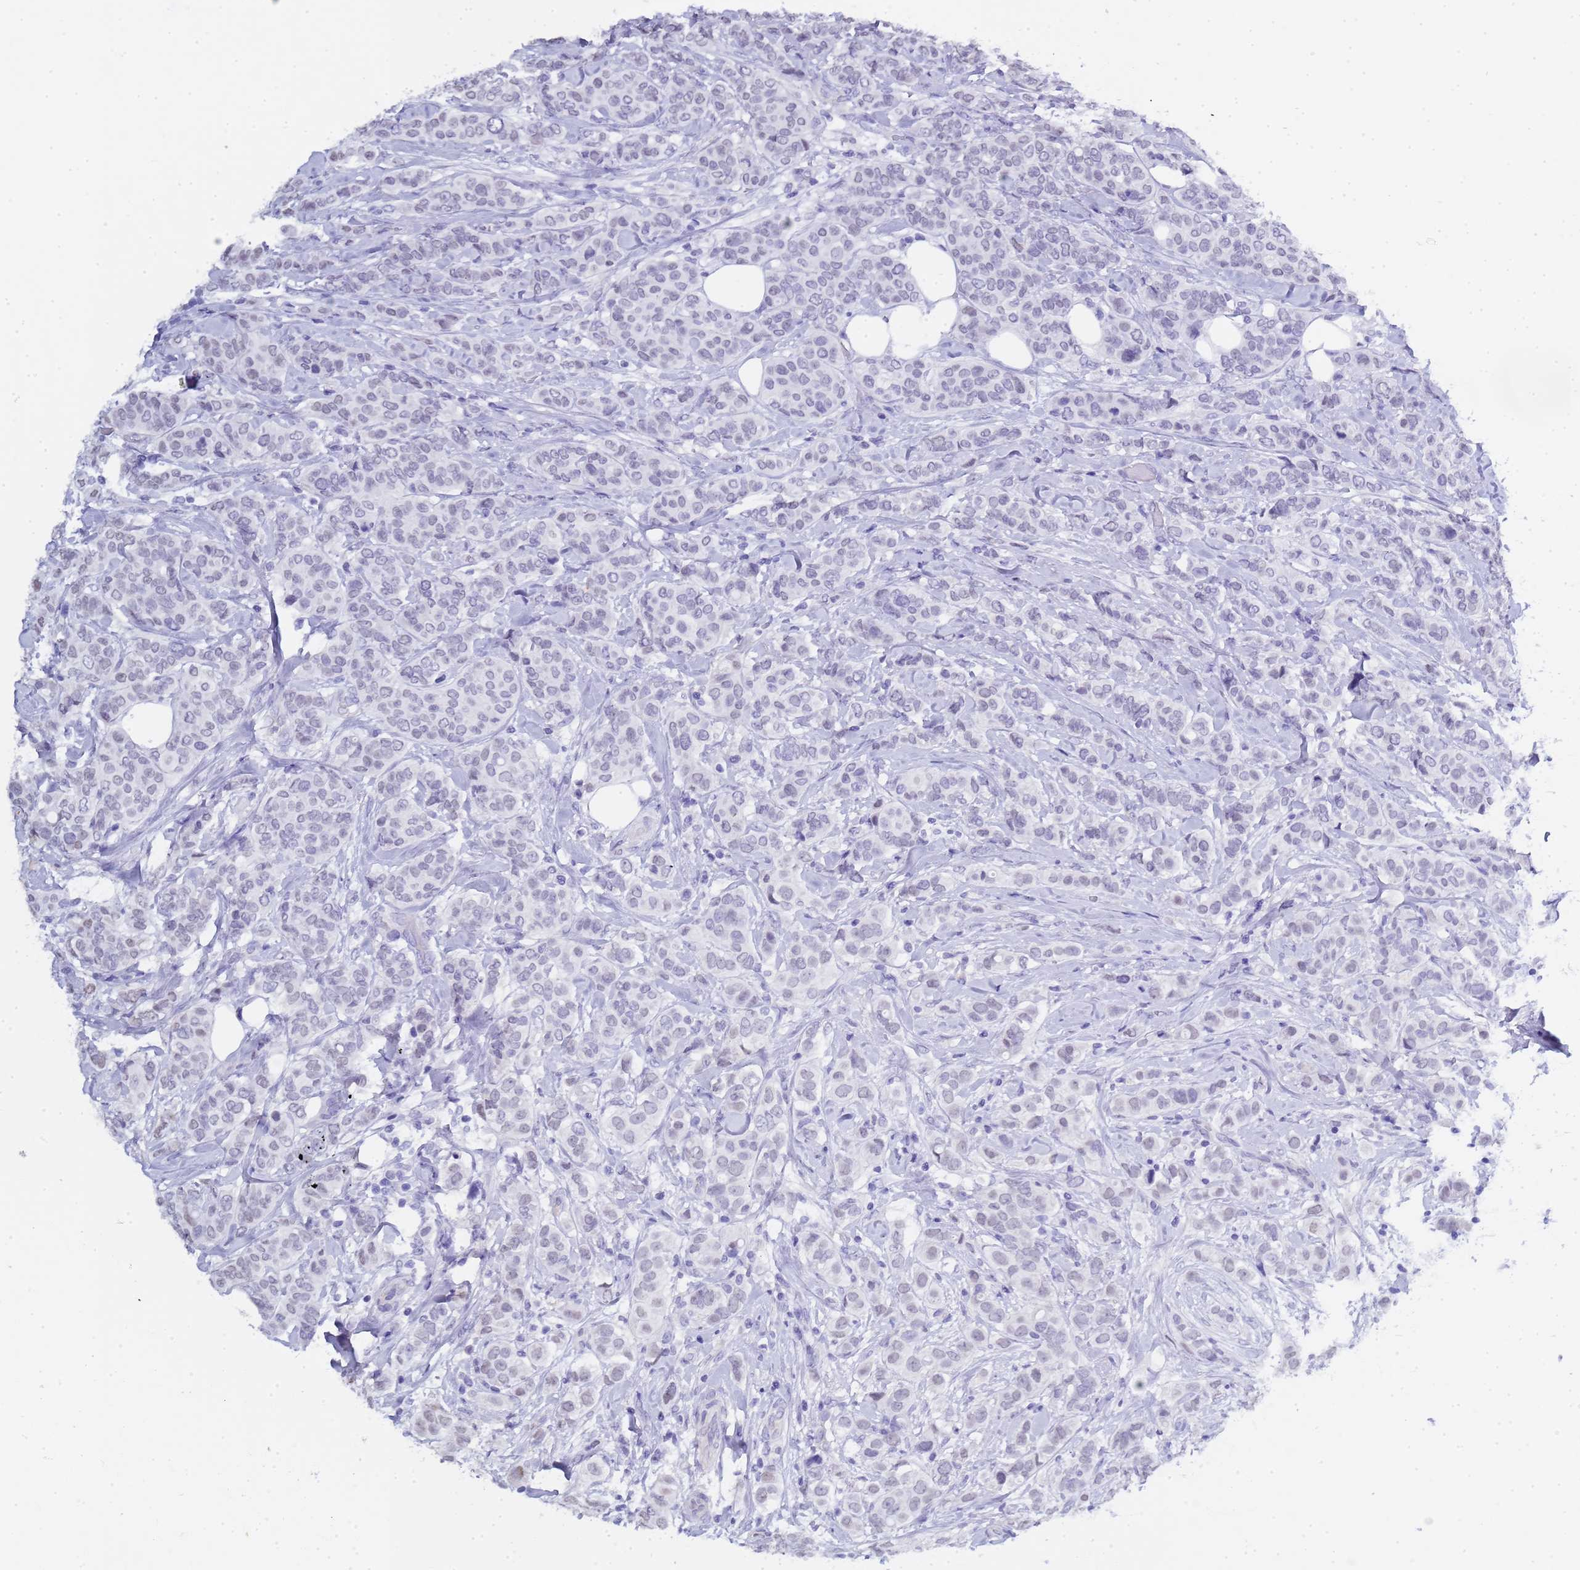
{"staining": {"intensity": "negative", "quantity": "none", "location": "none"}, "tissue": "breast cancer", "cell_type": "Tumor cells", "image_type": "cancer", "snomed": [{"axis": "morphology", "description": "Lobular carcinoma"}, {"axis": "topography", "description": "Breast"}], "caption": "IHC of human lobular carcinoma (breast) shows no expression in tumor cells.", "gene": "CTRC", "patient": {"sex": "female", "age": 51}}